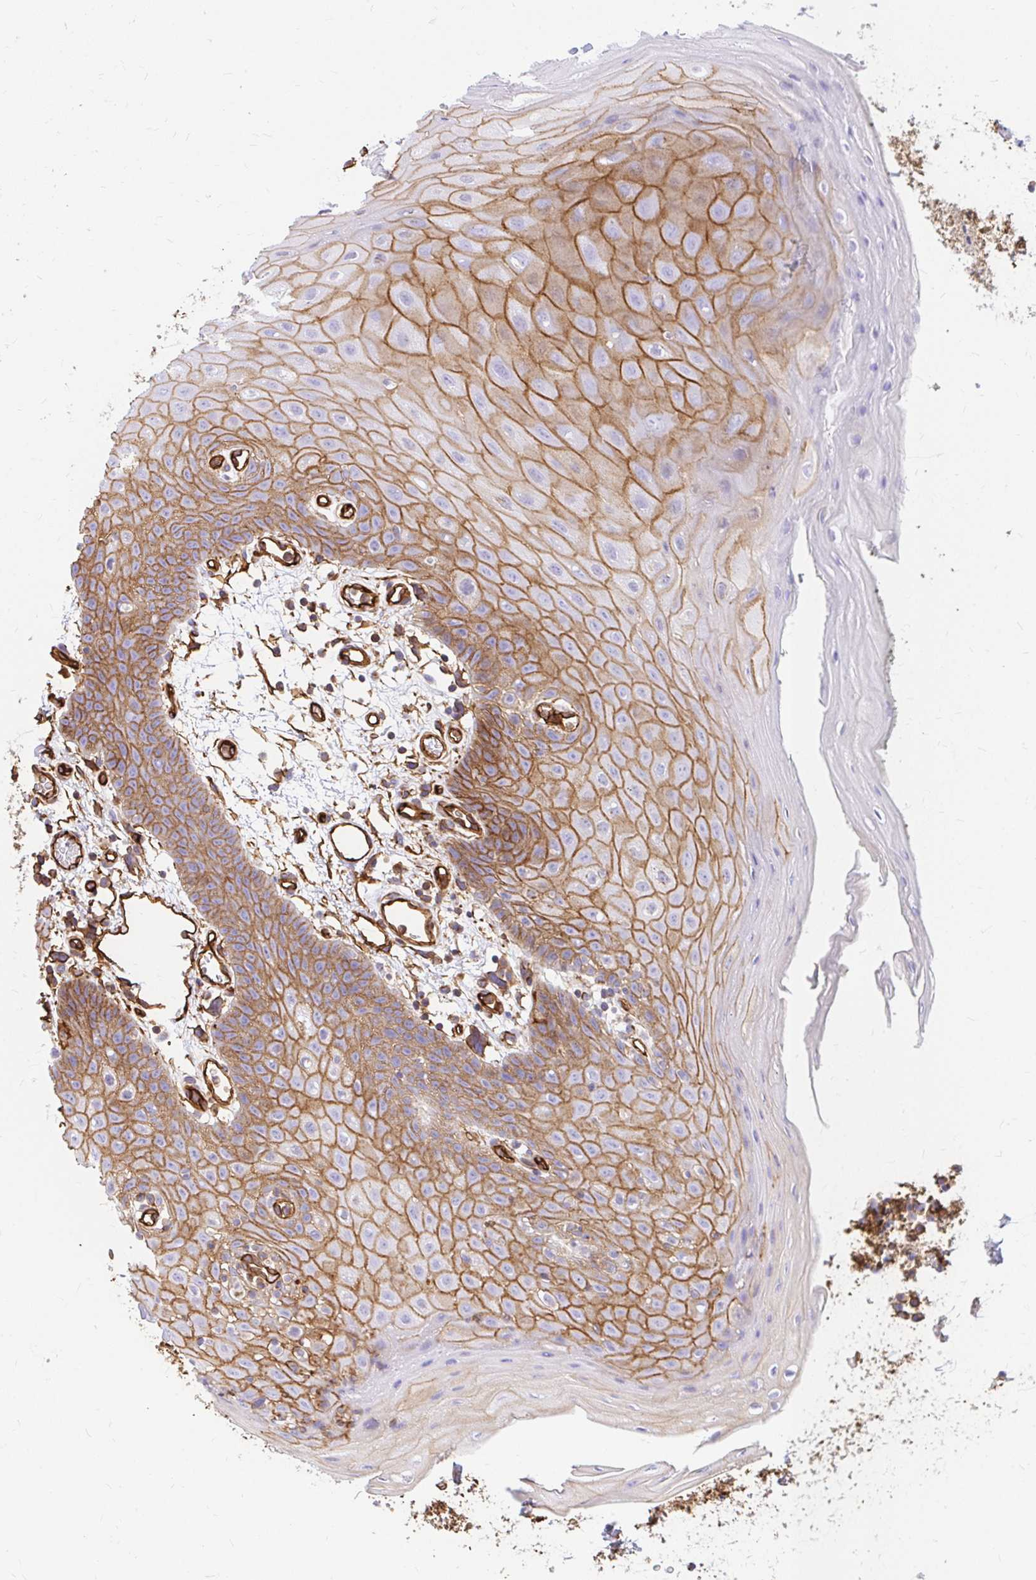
{"staining": {"intensity": "moderate", "quantity": ">75%", "location": "cytoplasmic/membranous"}, "tissue": "oral mucosa", "cell_type": "Squamous epithelial cells", "image_type": "normal", "snomed": [{"axis": "morphology", "description": "Normal tissue, NOS"}, {"axis": "topography", "description": "Oral tissue"}], "caption": "This photomicrograph reveals immunohistochemistry (IHC) staining of benign oral mucosa, with medium moderate cytoplasmic/membranous positivity in approximately >75% of squamous epithelial cells.", "gene": "MAP1LC3B2", "patient": {"sex": "female", "age": 59}}